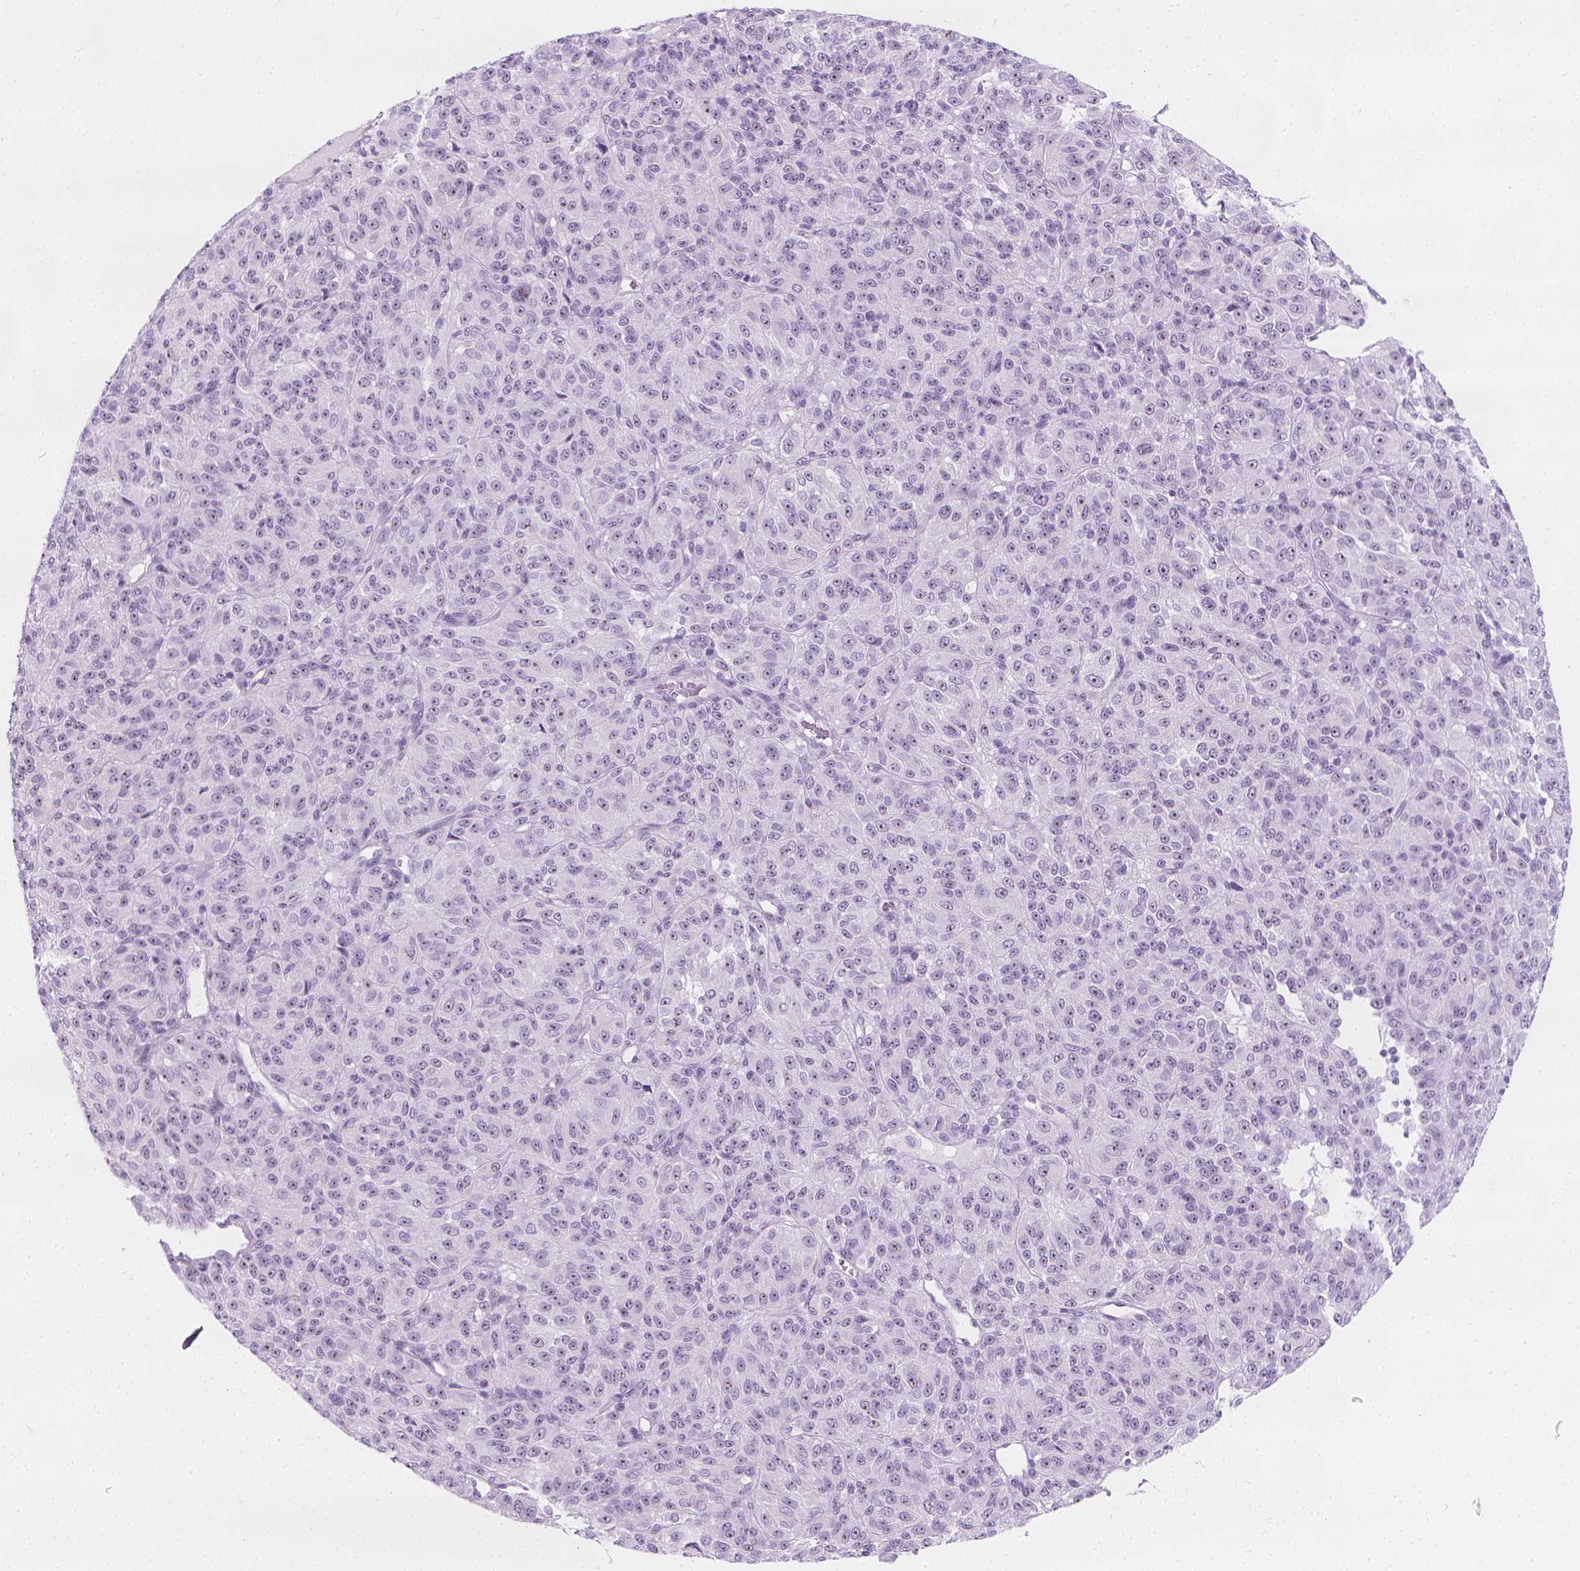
{"staining": {"intensity": "negative", "quantity": "none", "location": "none"}, "tissue": "melanoma", "cell_type": "Tumor cells", "image_type": "cancer", "snomed": [{"axis": "morphology", "description": "Malignant melanoma, Metastatic site"}, {"axis": "topography", "description": "Brain"}], "caption": "The immunohistochemistry (IHC) photomicrograph has no significant expression in tumor cells of malignant melanoma (metastatic site) tissue.", "gene": "NOL7", "patient": {"sex": "female", "age": 56}}